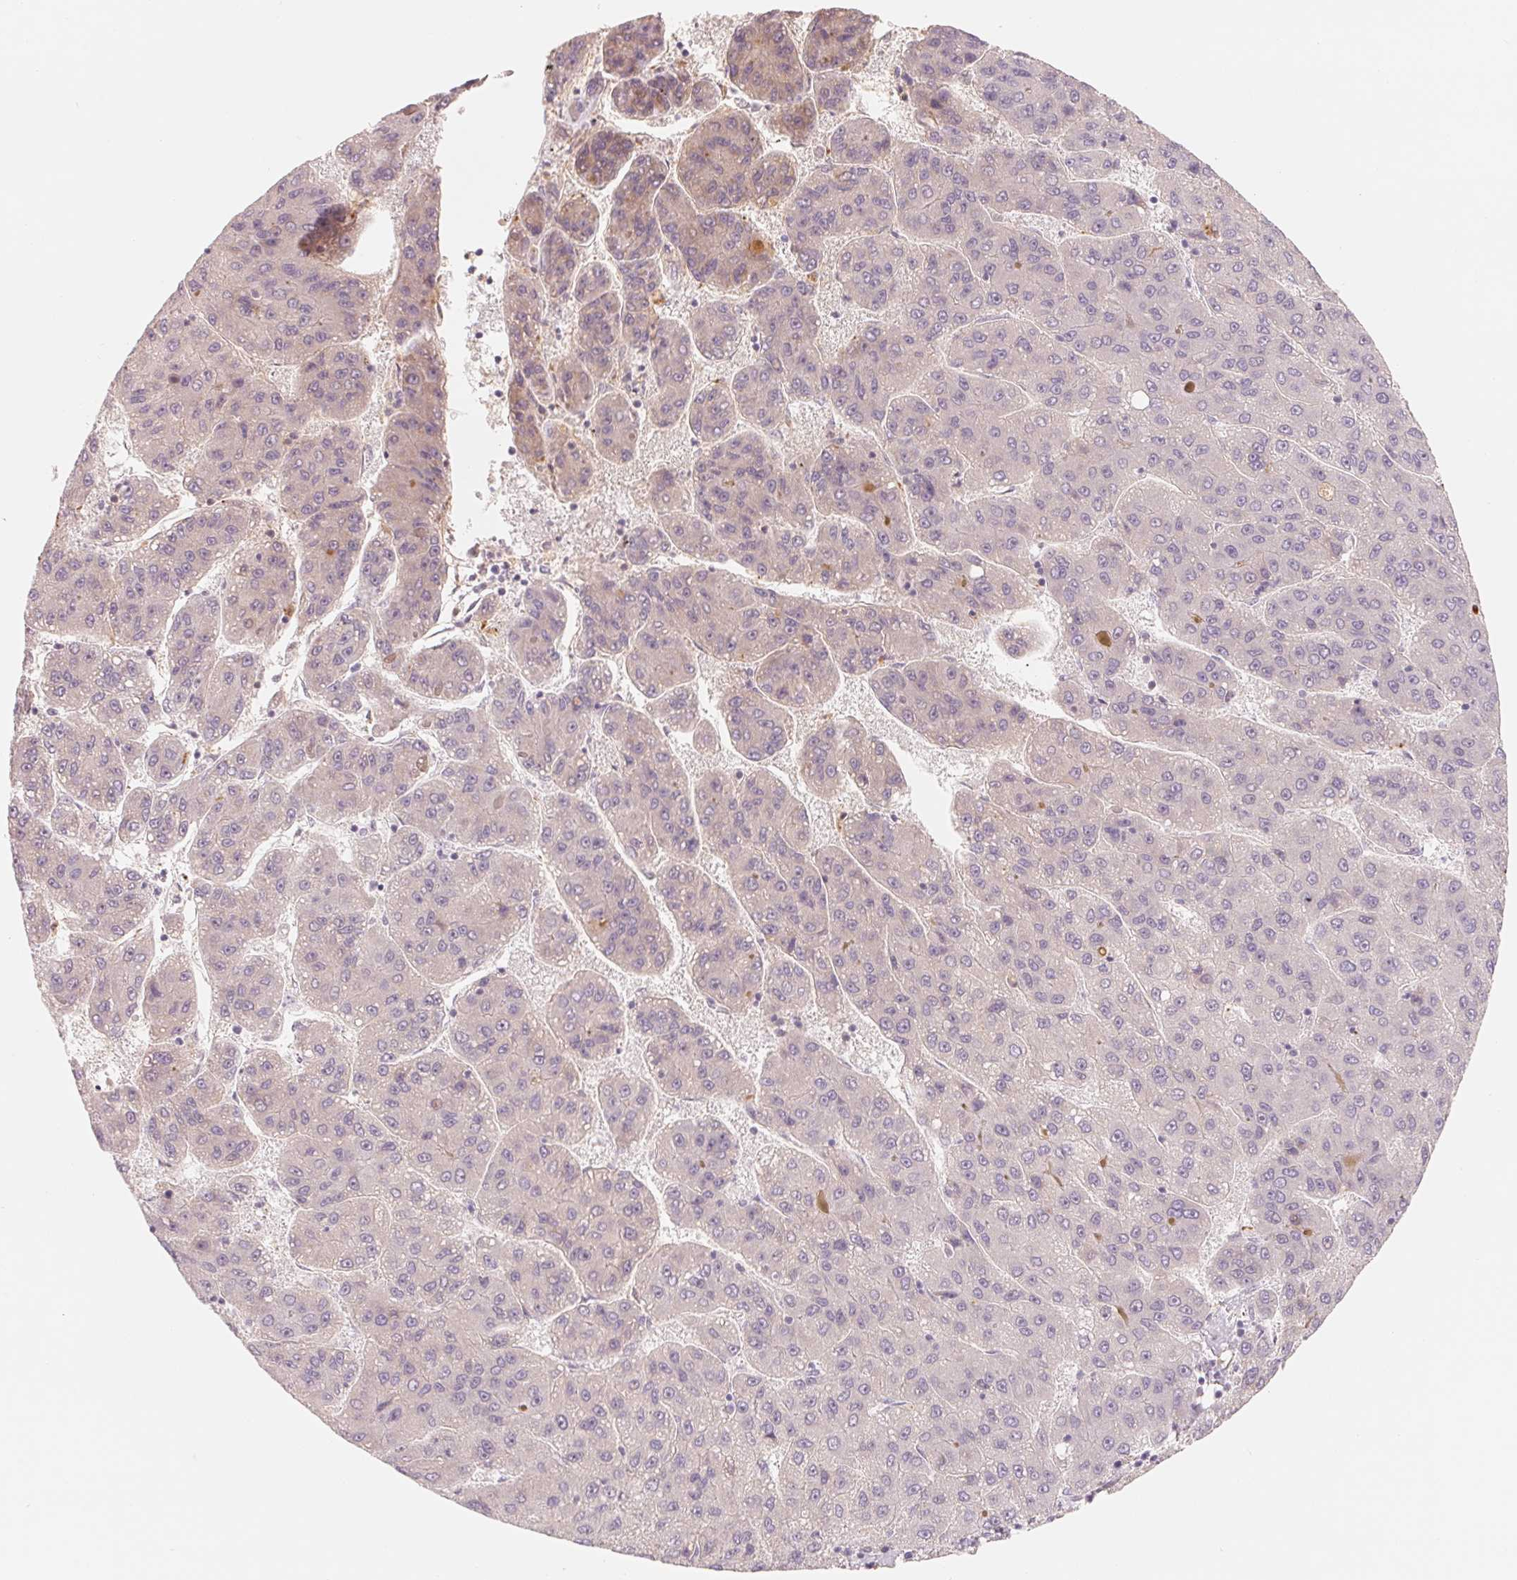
{"staining": {"intensity": "negative", "quantity": "none", "location": "none"}, "tissue": "liver cancer", "cell_type": "Tumor cells", "image_type": "cancer", "snomed": [{"axis": "morphology", "description": "Carcinoma, Hepatocellular, NOS"}, {"axis": "topography", "description": "Liver"}], "caption": "Tumor cells show no significant protein expression in liver cancer (hepatocellular carcinoma). (DAB (3,3'-diaminobenzidine) immunohistochemistry with hematoxylin counter stain).", "gene": "CFHR2", "patient": {"sex": "female", "age": 82}}